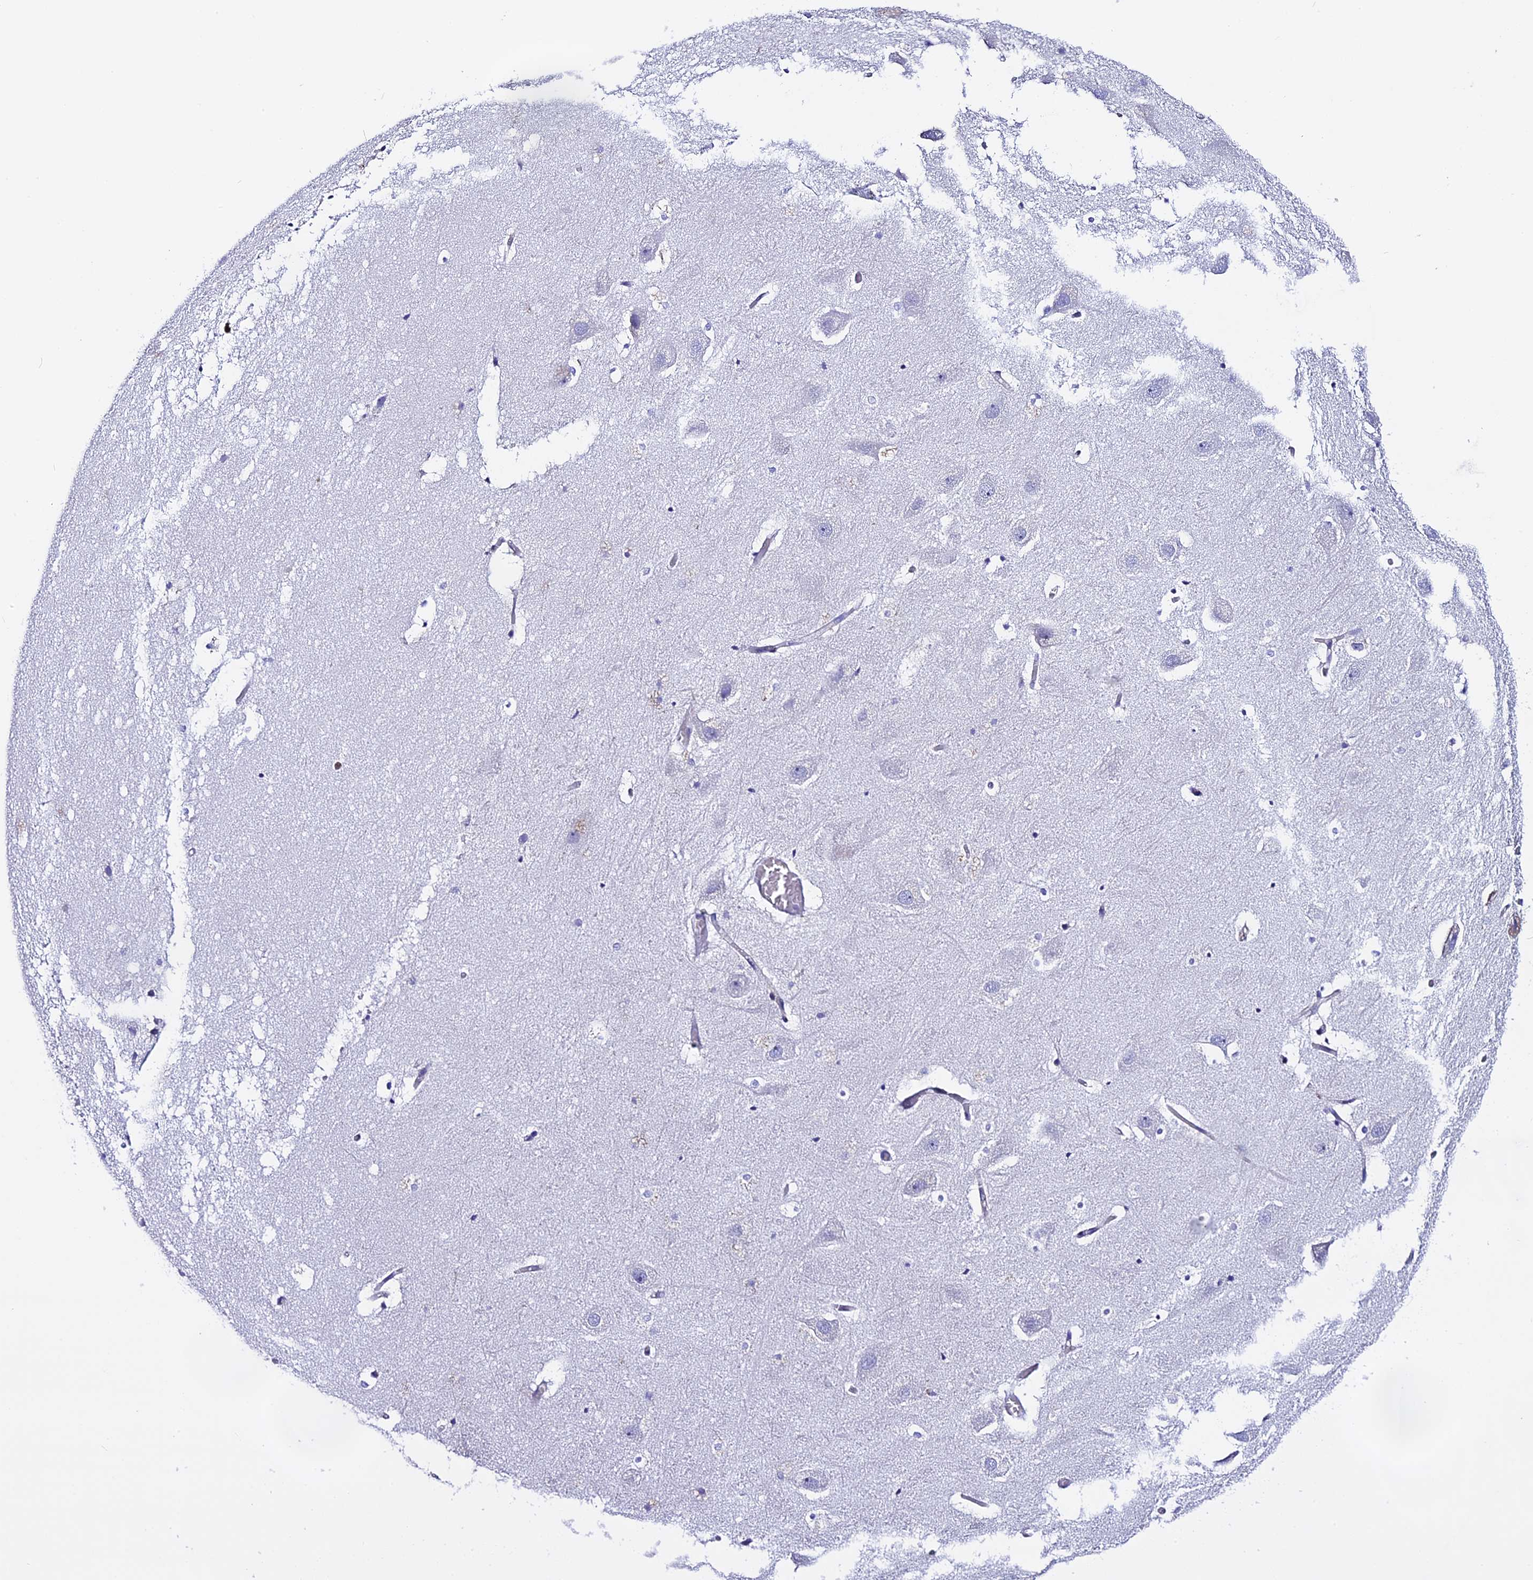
{"staining": {"intensity": "negative", "quantity": "none", "location": "none"}, "tissue": "hippocampus", "cell_type": "Glial cells", "image_type": "normal", "snomed": [{"axis": "morphology", "description": "Normal tissue, NOS"}, {"axis": "topography", "description": "Hippocampus"}], "caption": "Glial cells show no significant staining in benign hippocampus. The staining is performed using DAB (3,3'-diaminobenzidine) brown chromogen with nuclei counter-stained in using hematoxylin.", "gene": "NOD2", "patient": {"sex": "female", "age": 52}}